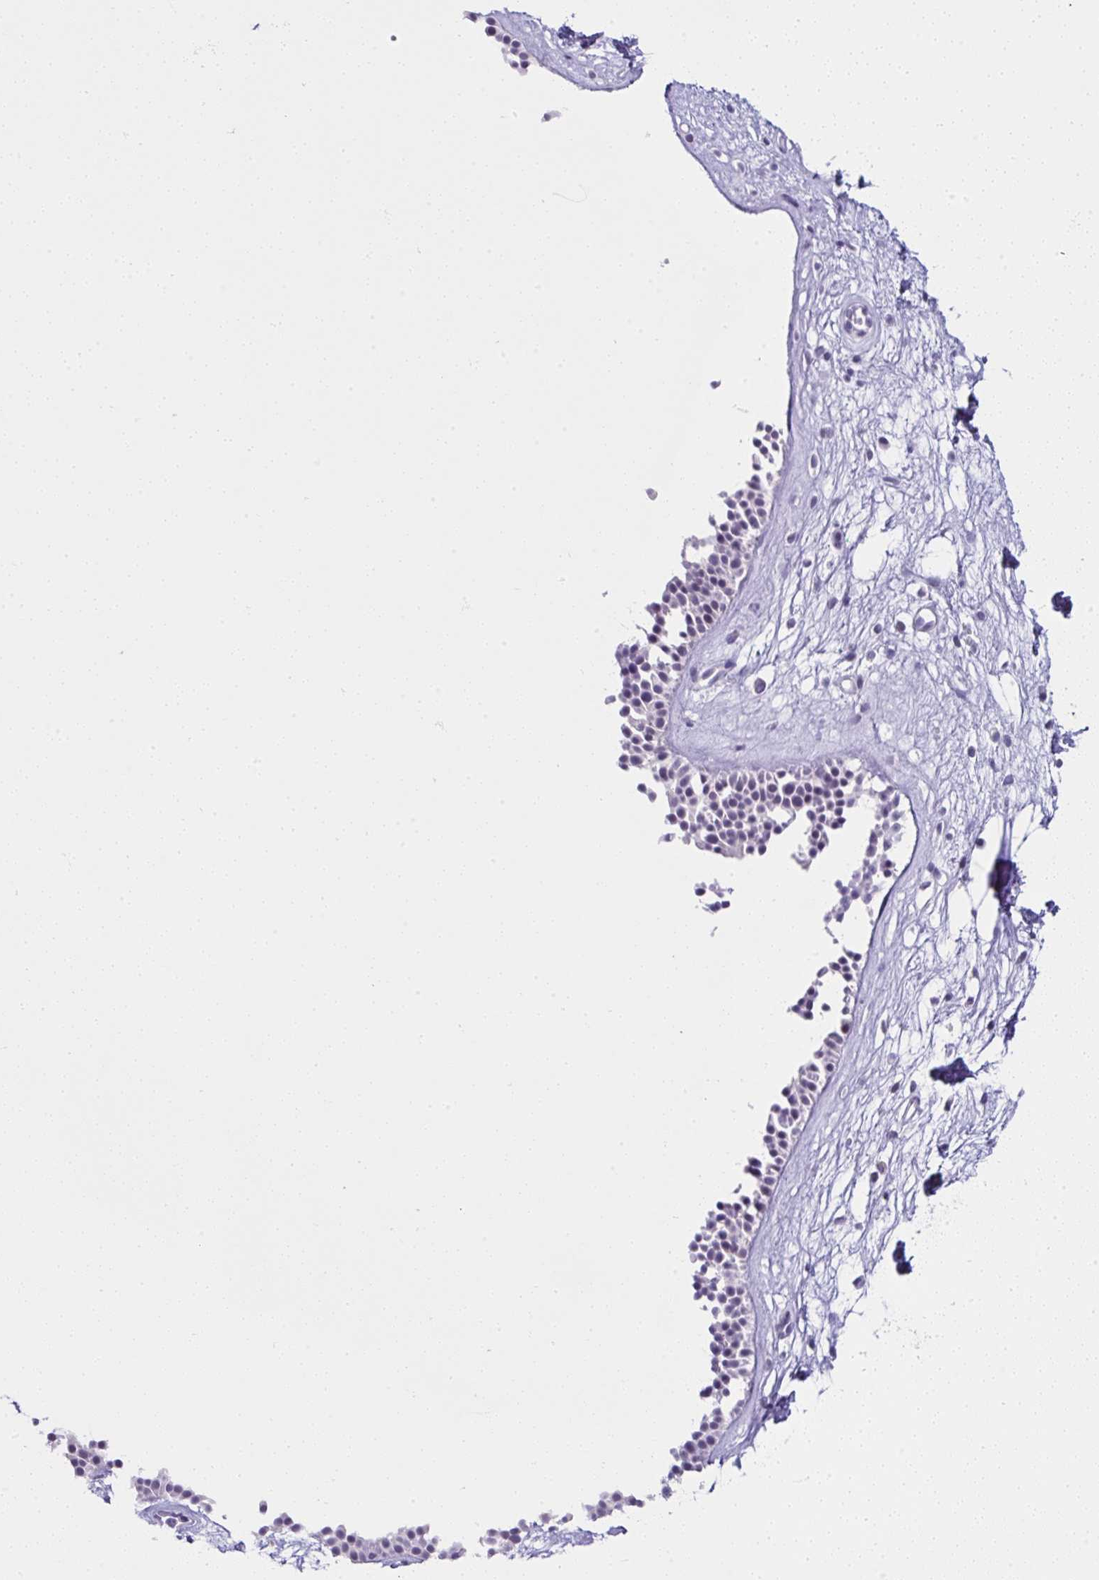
{"staining": {"intensity": "negative", "quantity": "none", "location": "none"}, "tissue": "nasopharynx", "cell_type": "Respiratory epithelial cells", "image_type": "normal", "snomed": [{"axis": "morphology", "description": "Normal tissue, NOS"}, {"axis": "topography", "description": "Nasopharynx"}], "caption": "IHC of normal human nasopharynx exhibits no staining in respiratory epithelial cells.", "gene": "RNF183", "patient": {"sex": "male", "age": 56}}